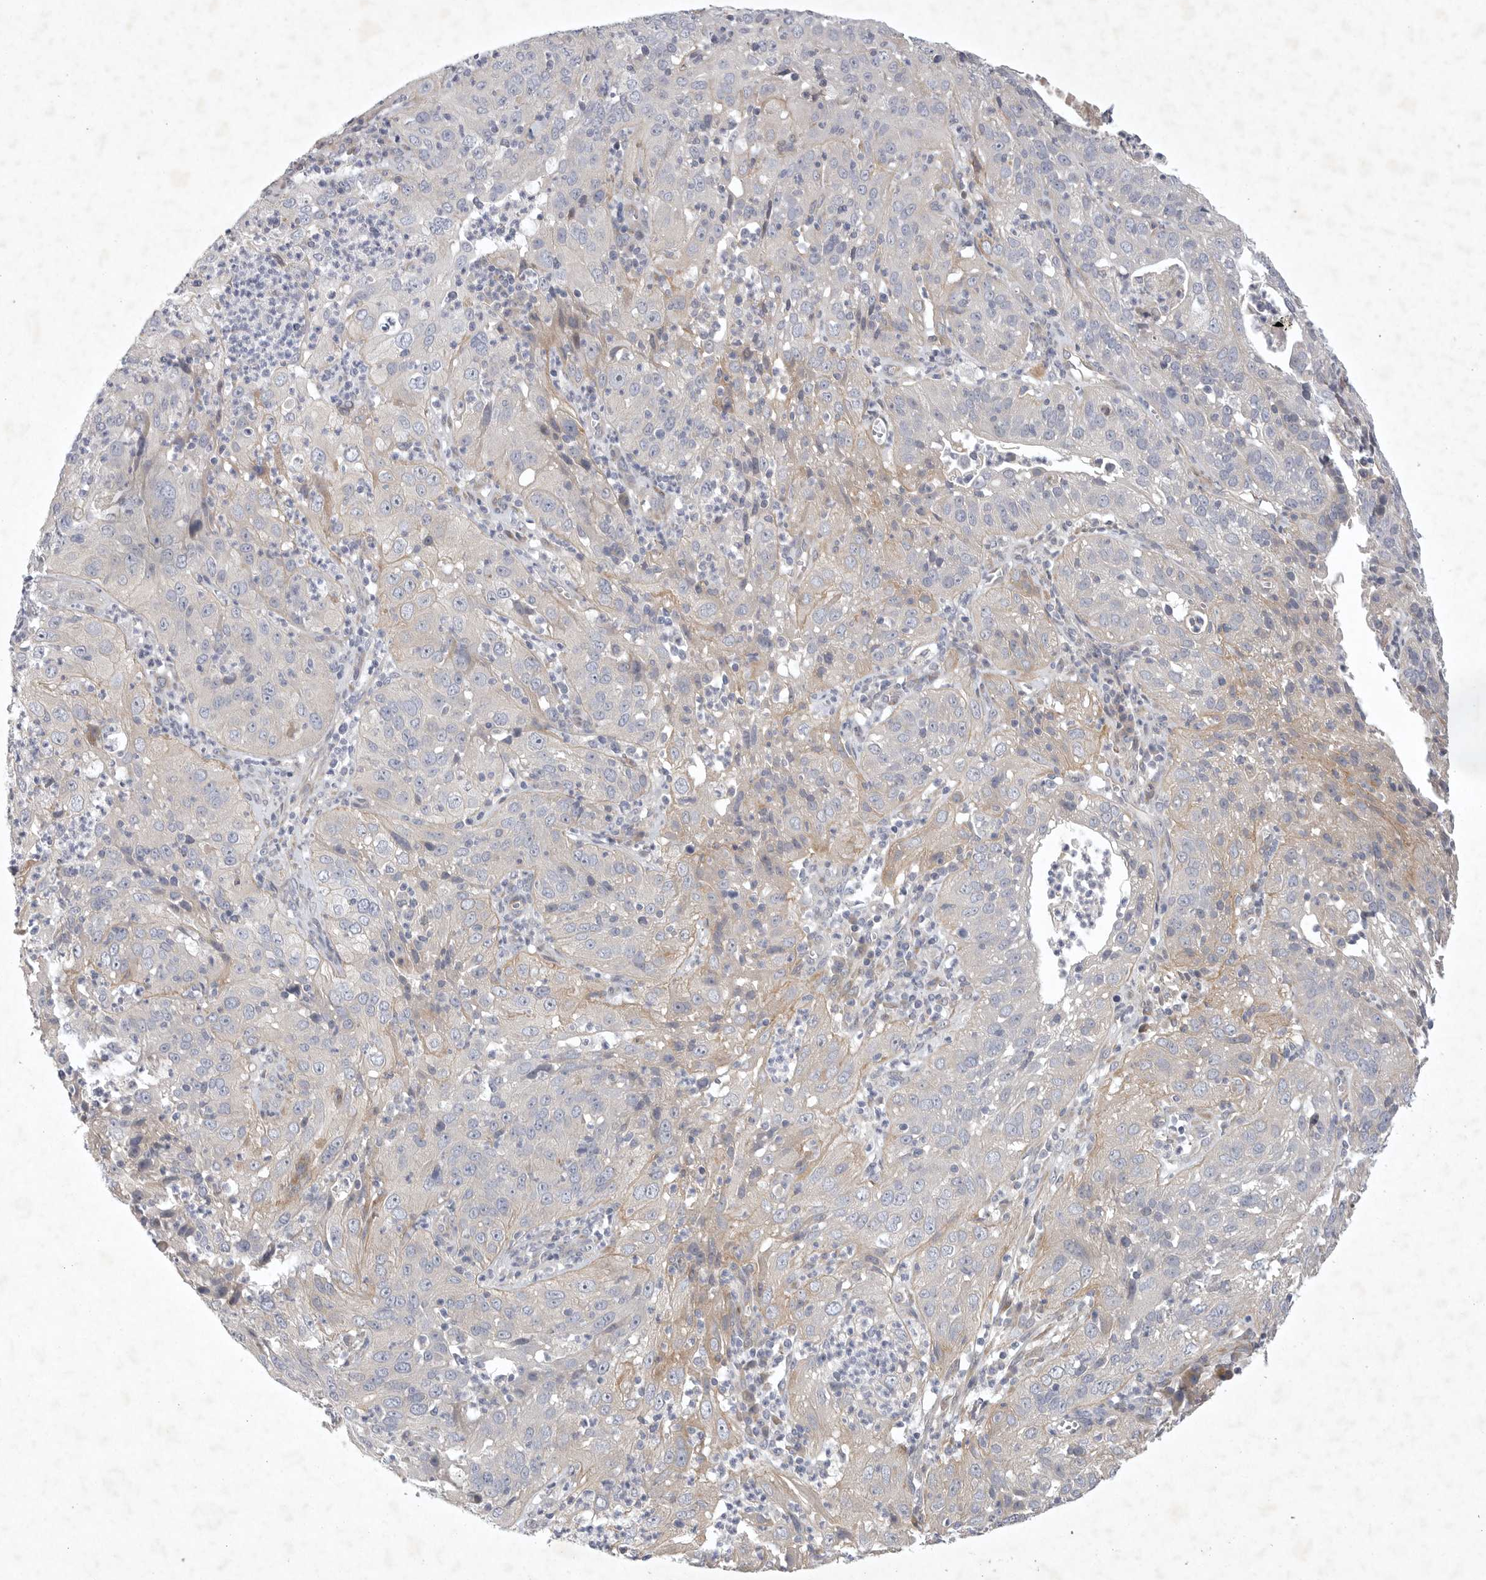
{"staining": {"intensity": "weak", "quantity": "<25%", "location": "cytoplasmic/membranous"}, "tissue": "cervical cancer", "cell_type": "Tumor cells", "image_type": "cancer", "snomed": [{"axis": "morphology", "description": "Squamous cell carcinoma, NOS"}, {"axis": "topography", "description": "Cervix"}], "caption": "Human cervical squamous cell carcinoma stained for a protein using immunohistochemistry (IHC) exhibits no expression in tumor cells.", "gene": "BZW2", "patient": {"sex": "female", "age": 32}}